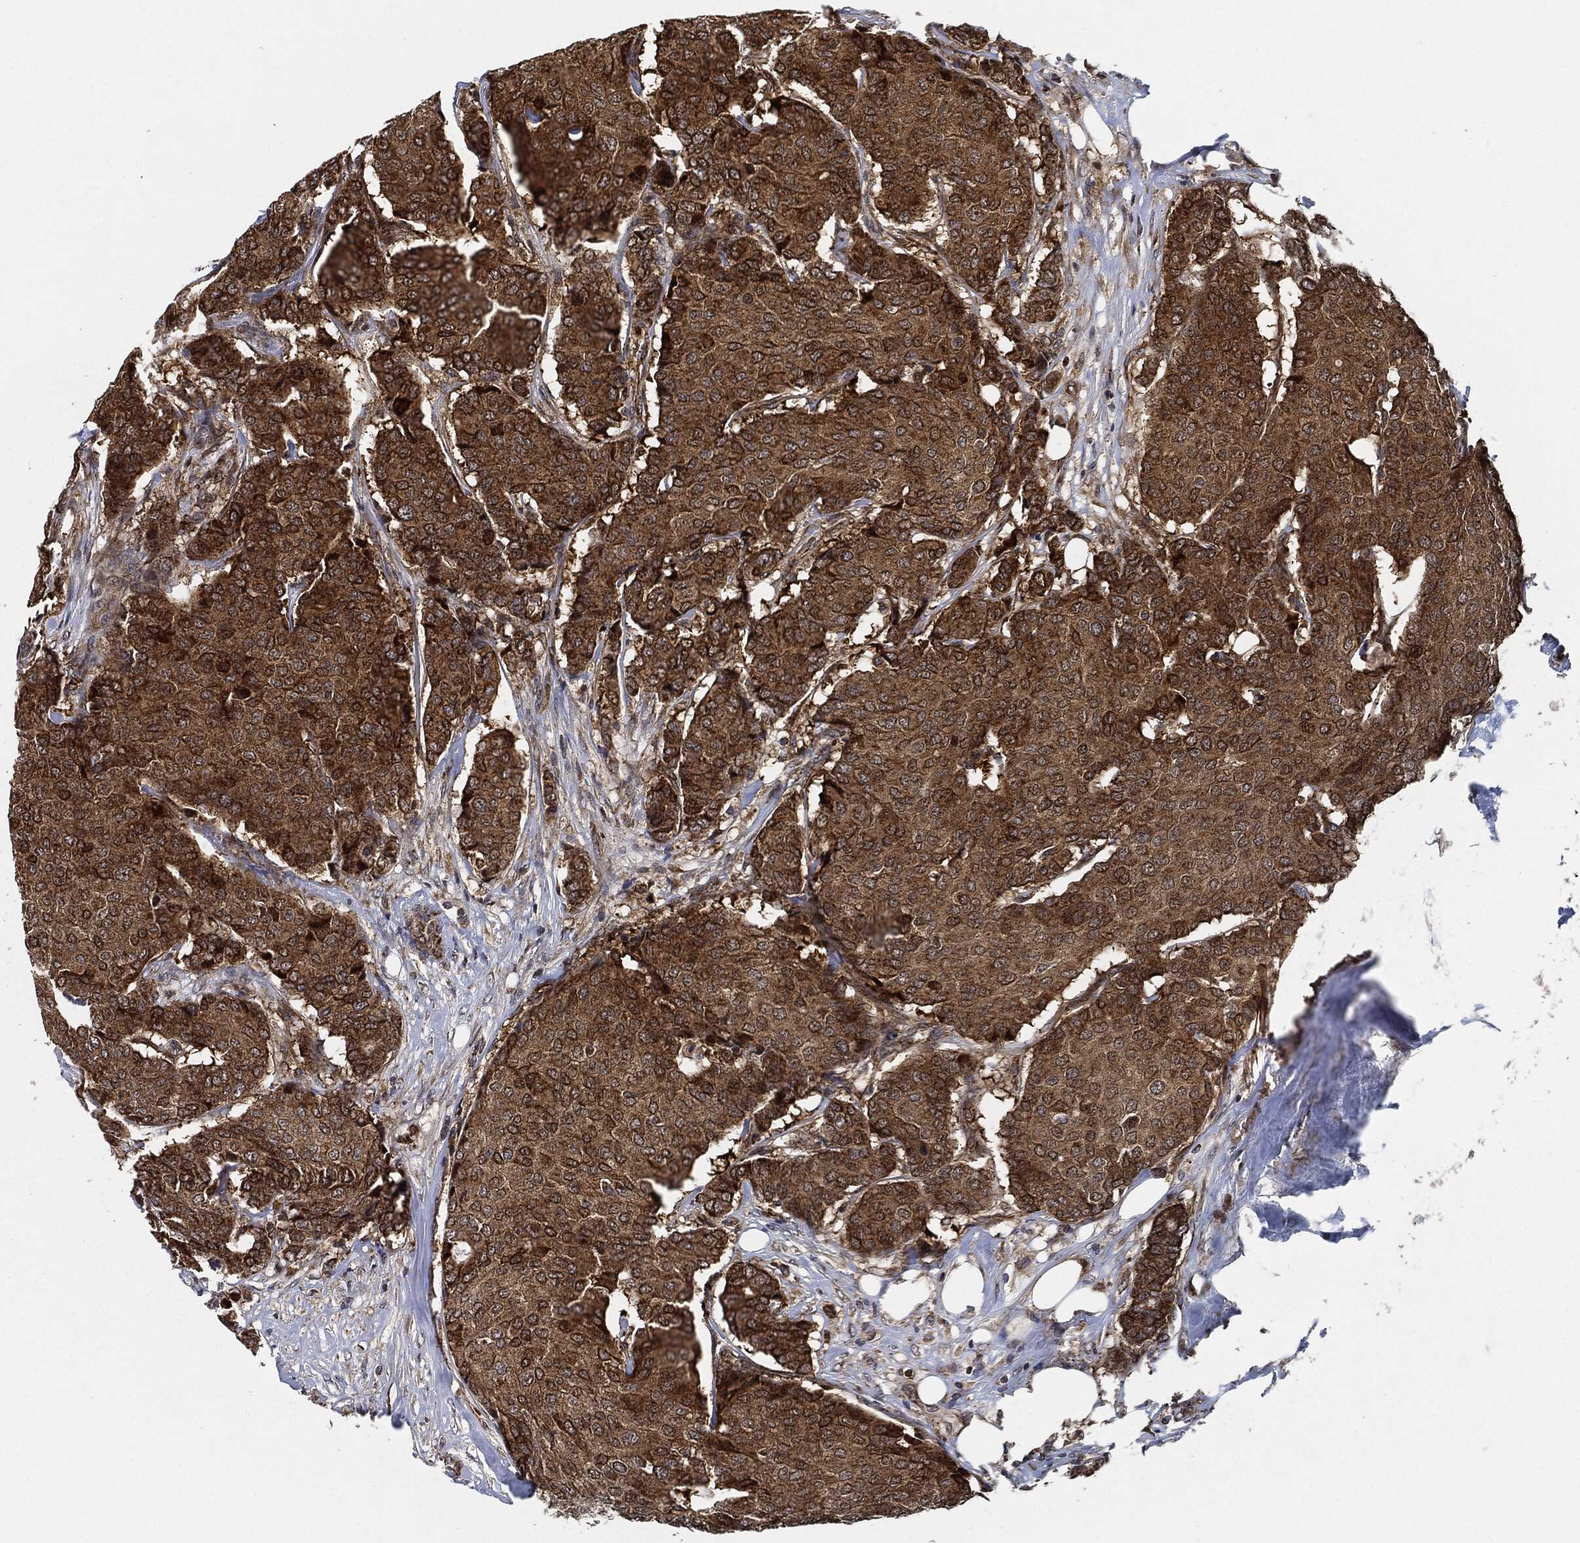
{"staining": {"intensity": "strong", "quantity": ">75%", "location": "cytoplasmic/membranous"}, "tissue": "breast cancer", "cell_type": "Tumor cells", "image_type": "cancer", "snomed": [{"axis": "morphology", "description": "Duct carcinoma"}, {"axis": "topography", "description": "Breast"}], "caption": "Breast intraductal carcinoma was stained to show a protein in brown. There is high levels of strong cytoplasmic/membranous staining in about >75% of tumor cells.", "gene": "RNASEL", "patient": {"sex": "female", "age": 75}}